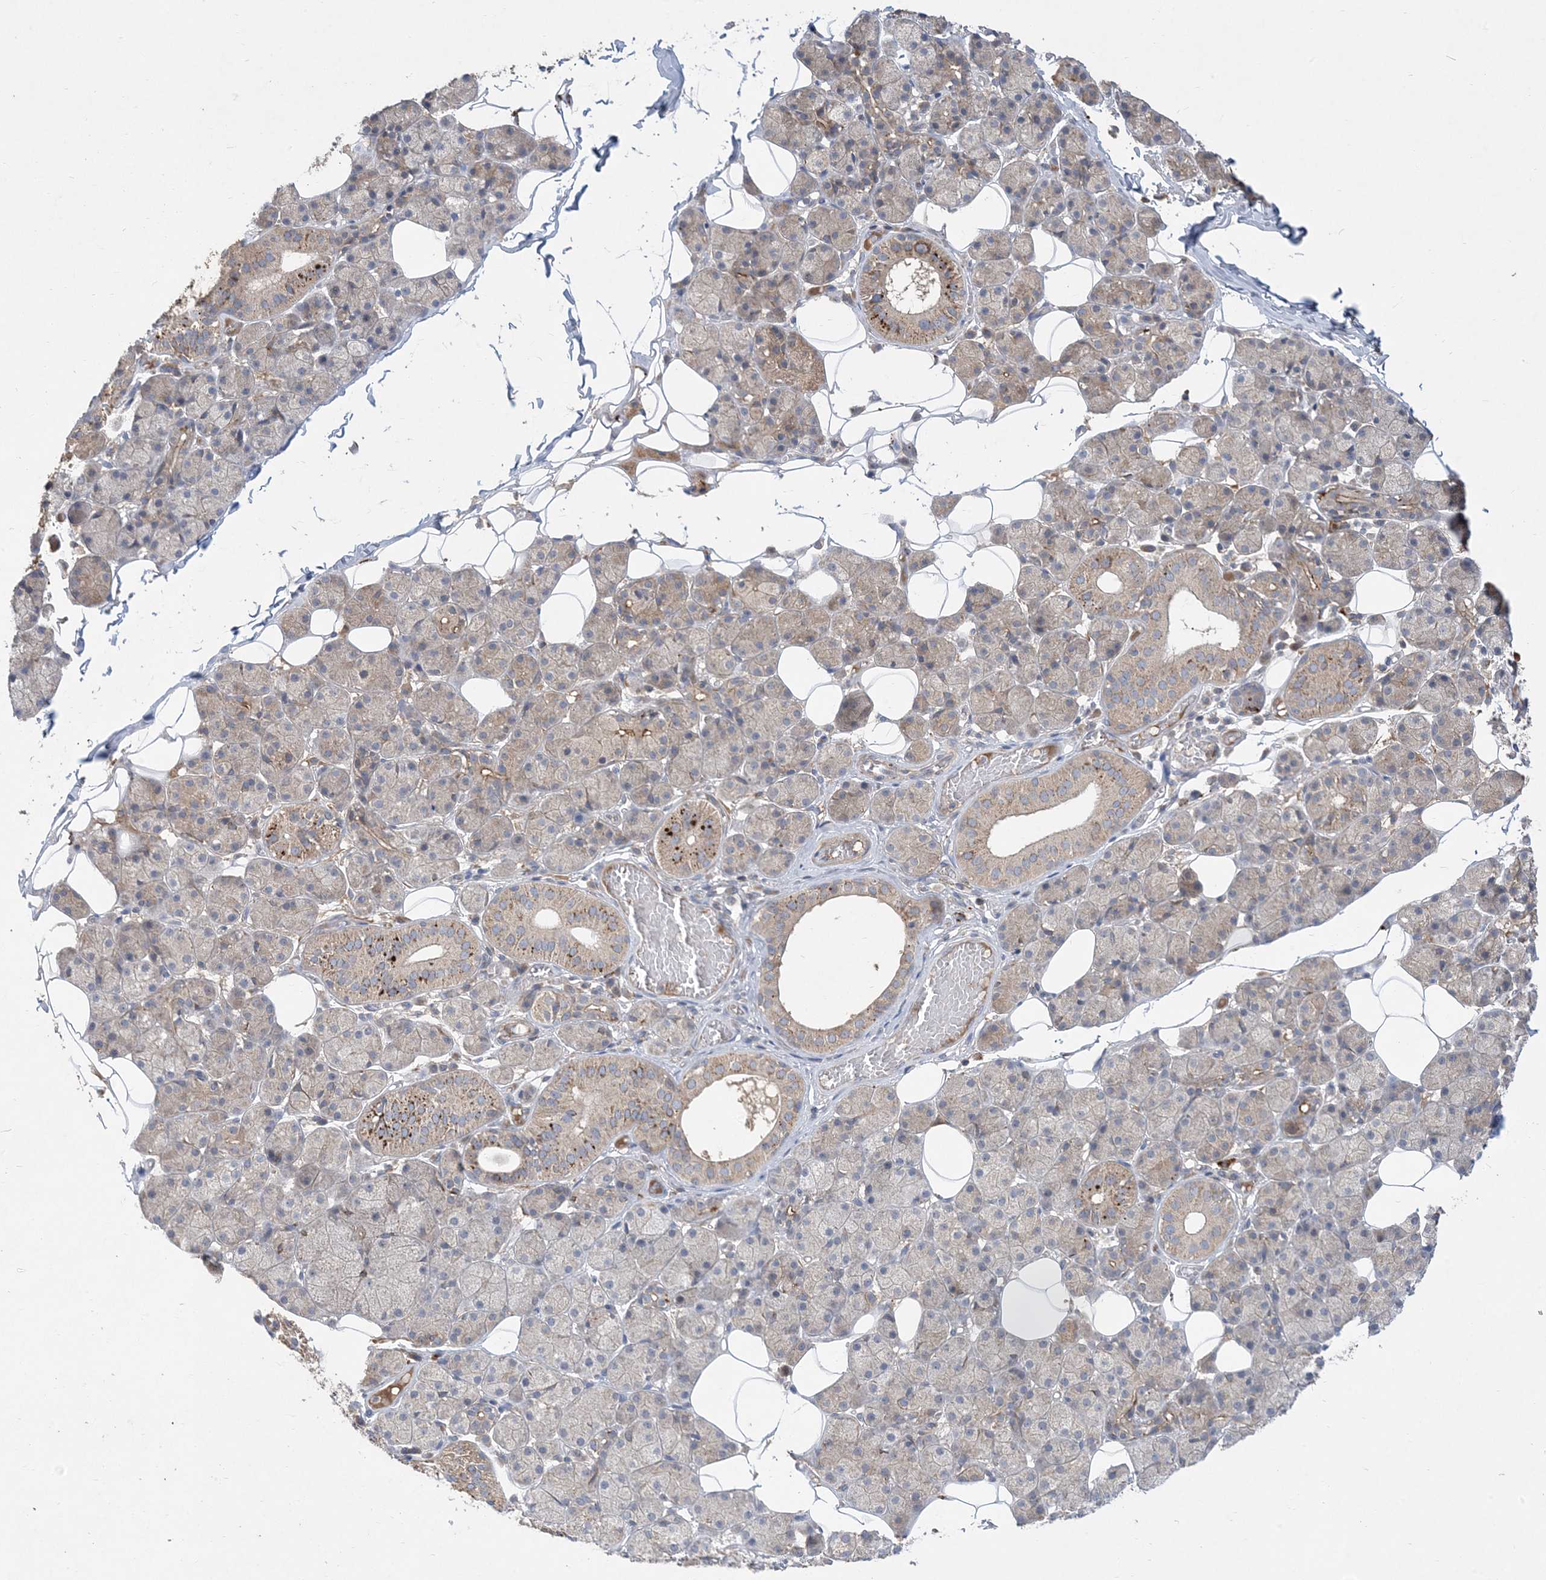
{"staining": {"intensity": "moderate", "quantity": "25%-75%", "location": "cytoplasmic/membranous"}, "tissue": "salivary gland", "cell_type": "Glandular cells", "image_type": "normal", "snomed": [{"axis": "morphology", "description": "Normal tissue, NOS"}, {"axis": "topography", "description": "Salivary gland"}], "caption": "Salivary gland was stained to show a protein in brown. There is medium levels of moderate cytoplasmic/membranous expression in about 25%-75% of glandular cells.", "gene": "MASP2", "patient": {"sex": "female", "age": 33}}